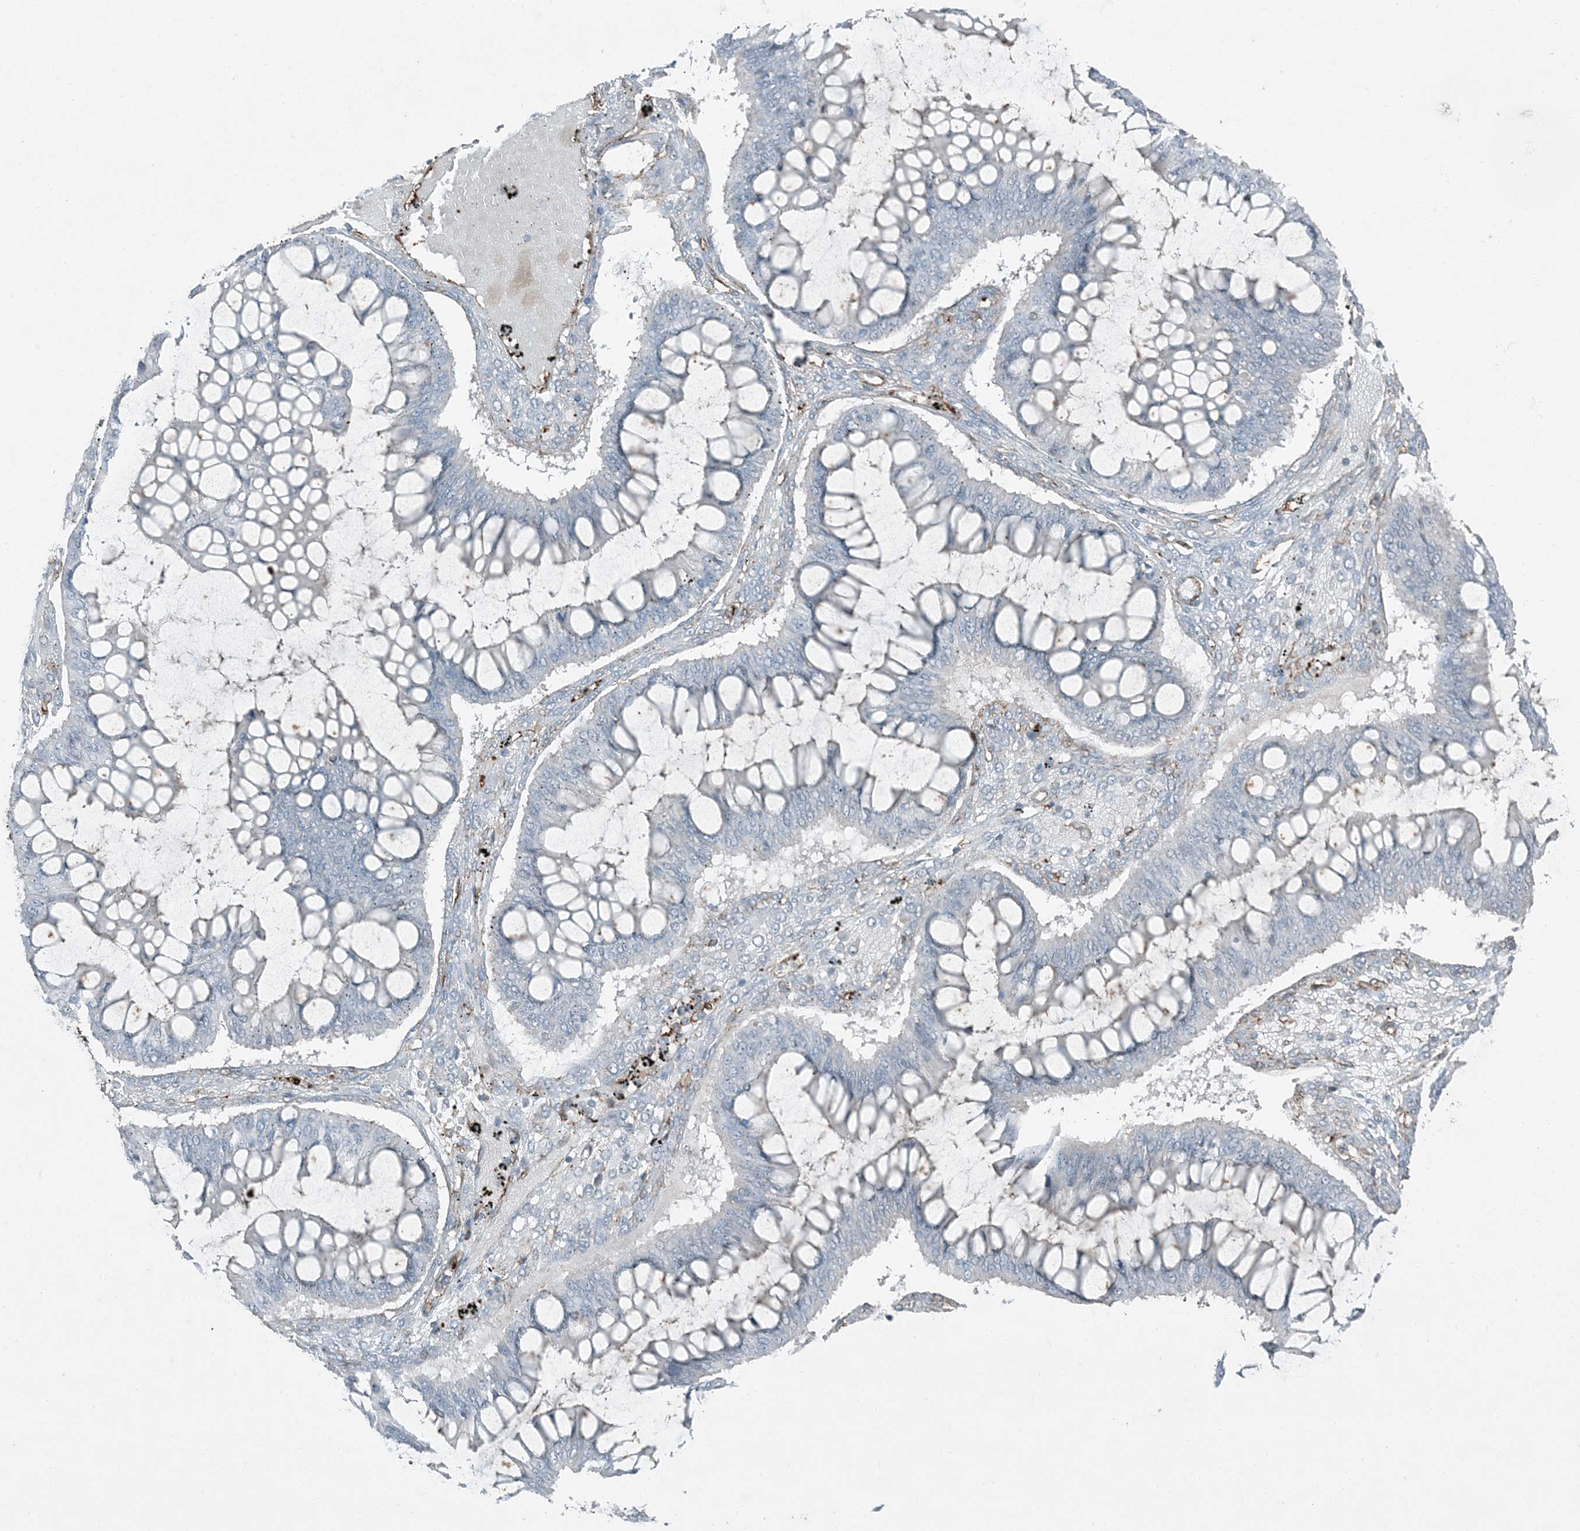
{"staining": {"intensity": "negative", "quantity": "none", "location": "none"}, "tissue": "ovarian cancer", "cell_type": "Tumor cells", "image_type": "cancer", "snomed": [{"axis": "morphology", "description": "Cystadenocarcinoma, mucinous, NOS"}, {"axis": "topography", "description": "Ovary"}], "caption": "DAB (3,3'-diaminobenzidine) immunohistochemical staining of ovarian mucinous cystadenocarcinoma displays no significant expression in tumor cells. Brightfield microscopy of immunohistochemistry stained with DAB (brown) and hematoxylin (blue), captured at high magnification.", "gene": "APOBEC3C", "patient": {"sex": "female", "age": 73}}